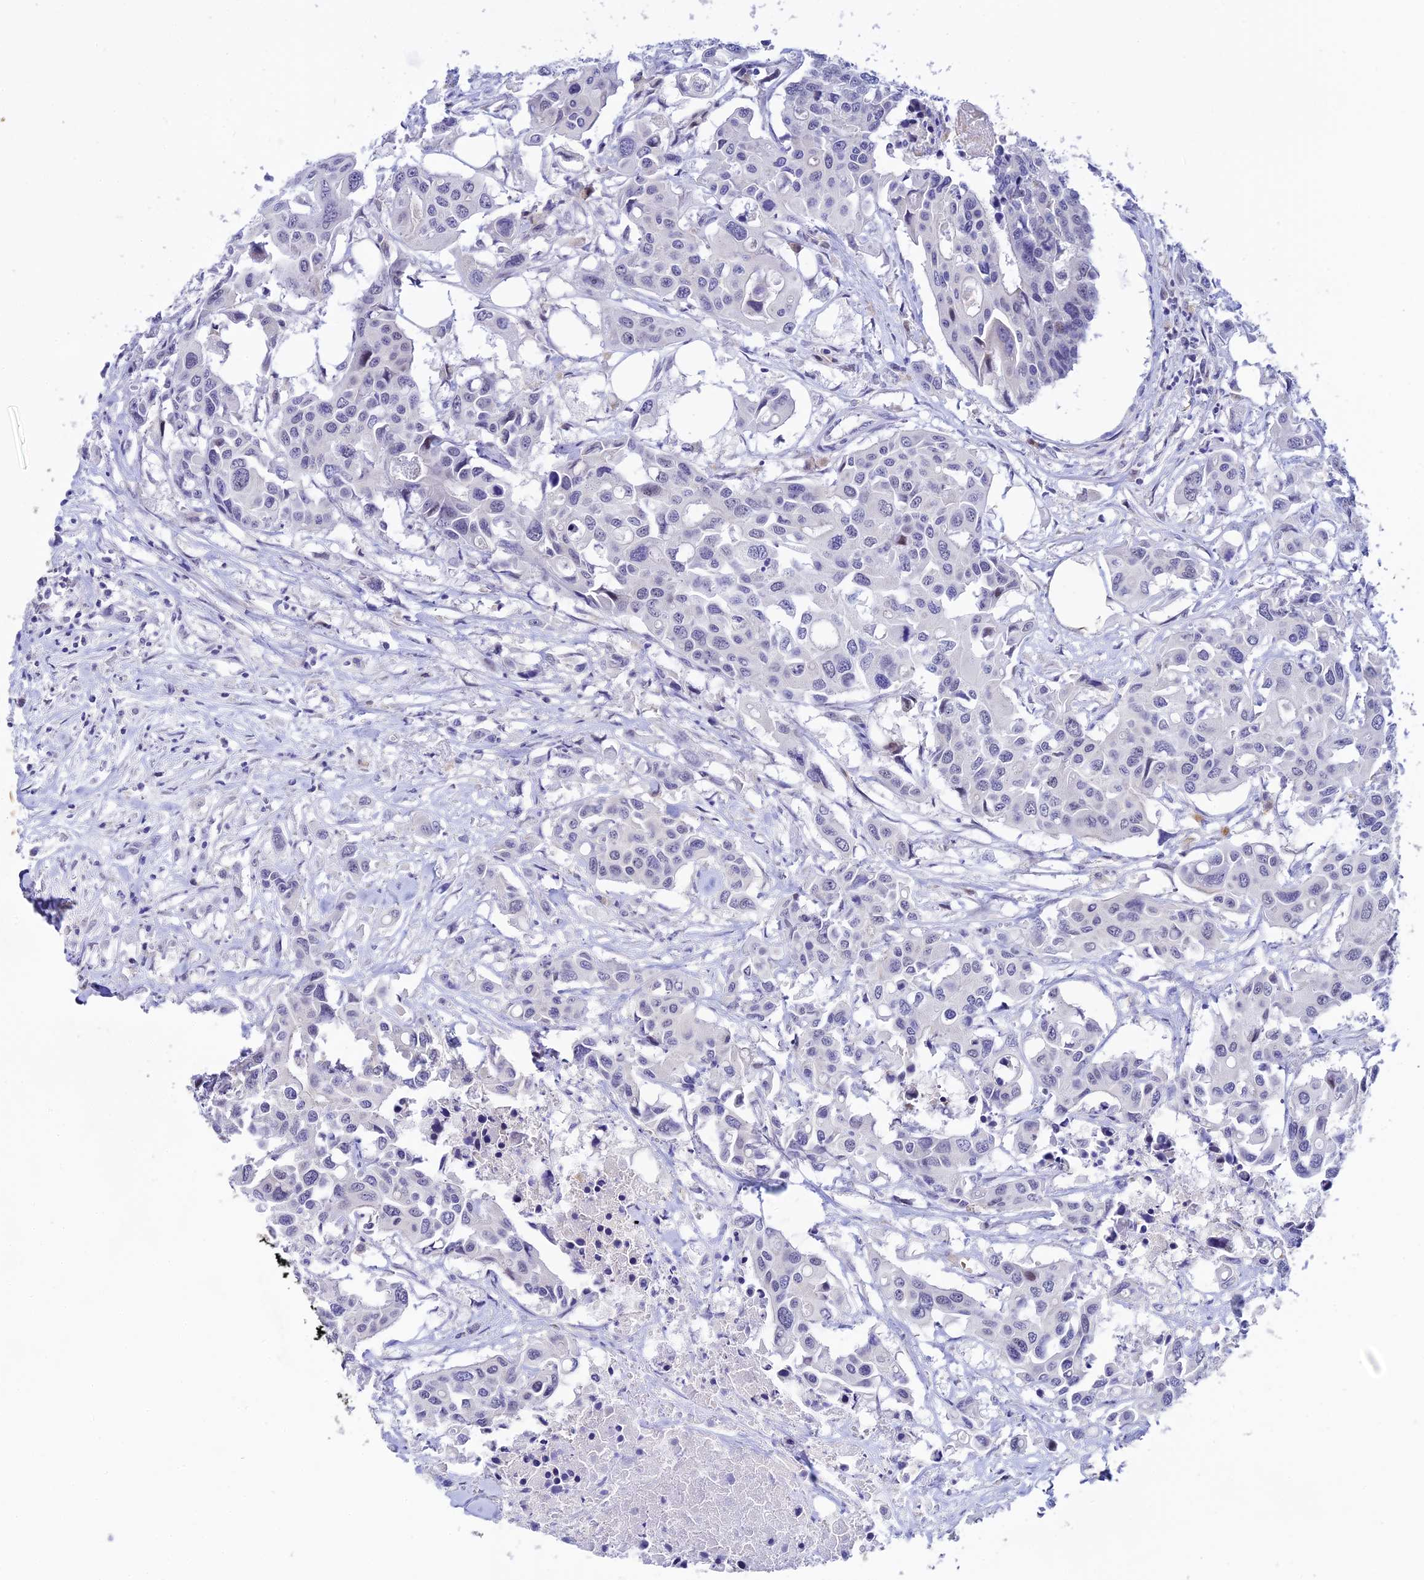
{"staining": {"intensity": "negative", "quantity": "none", "location": "none"}, "tissue": "colorectal cancer", "cell_type": "Tumor cells", "image_type": "cancer", "snomed": [{"axis": "morphology", "description": "Adenocarcinoma, NOS"}, {"axis": "topography", "description": "Colon"}], "caption": "A high-resolution histopathology image shows IHC staining of adenocarcinoma (colorectal), which reveals no significant staining in tumor cells. (Brightfield microscopy of DAB (3,3'-diaminobenzidine) immunohistochemistry (IHC) at high magnification).", "gene": "RASGEF1B", "patient": {"sex": "male", "age": 77}}